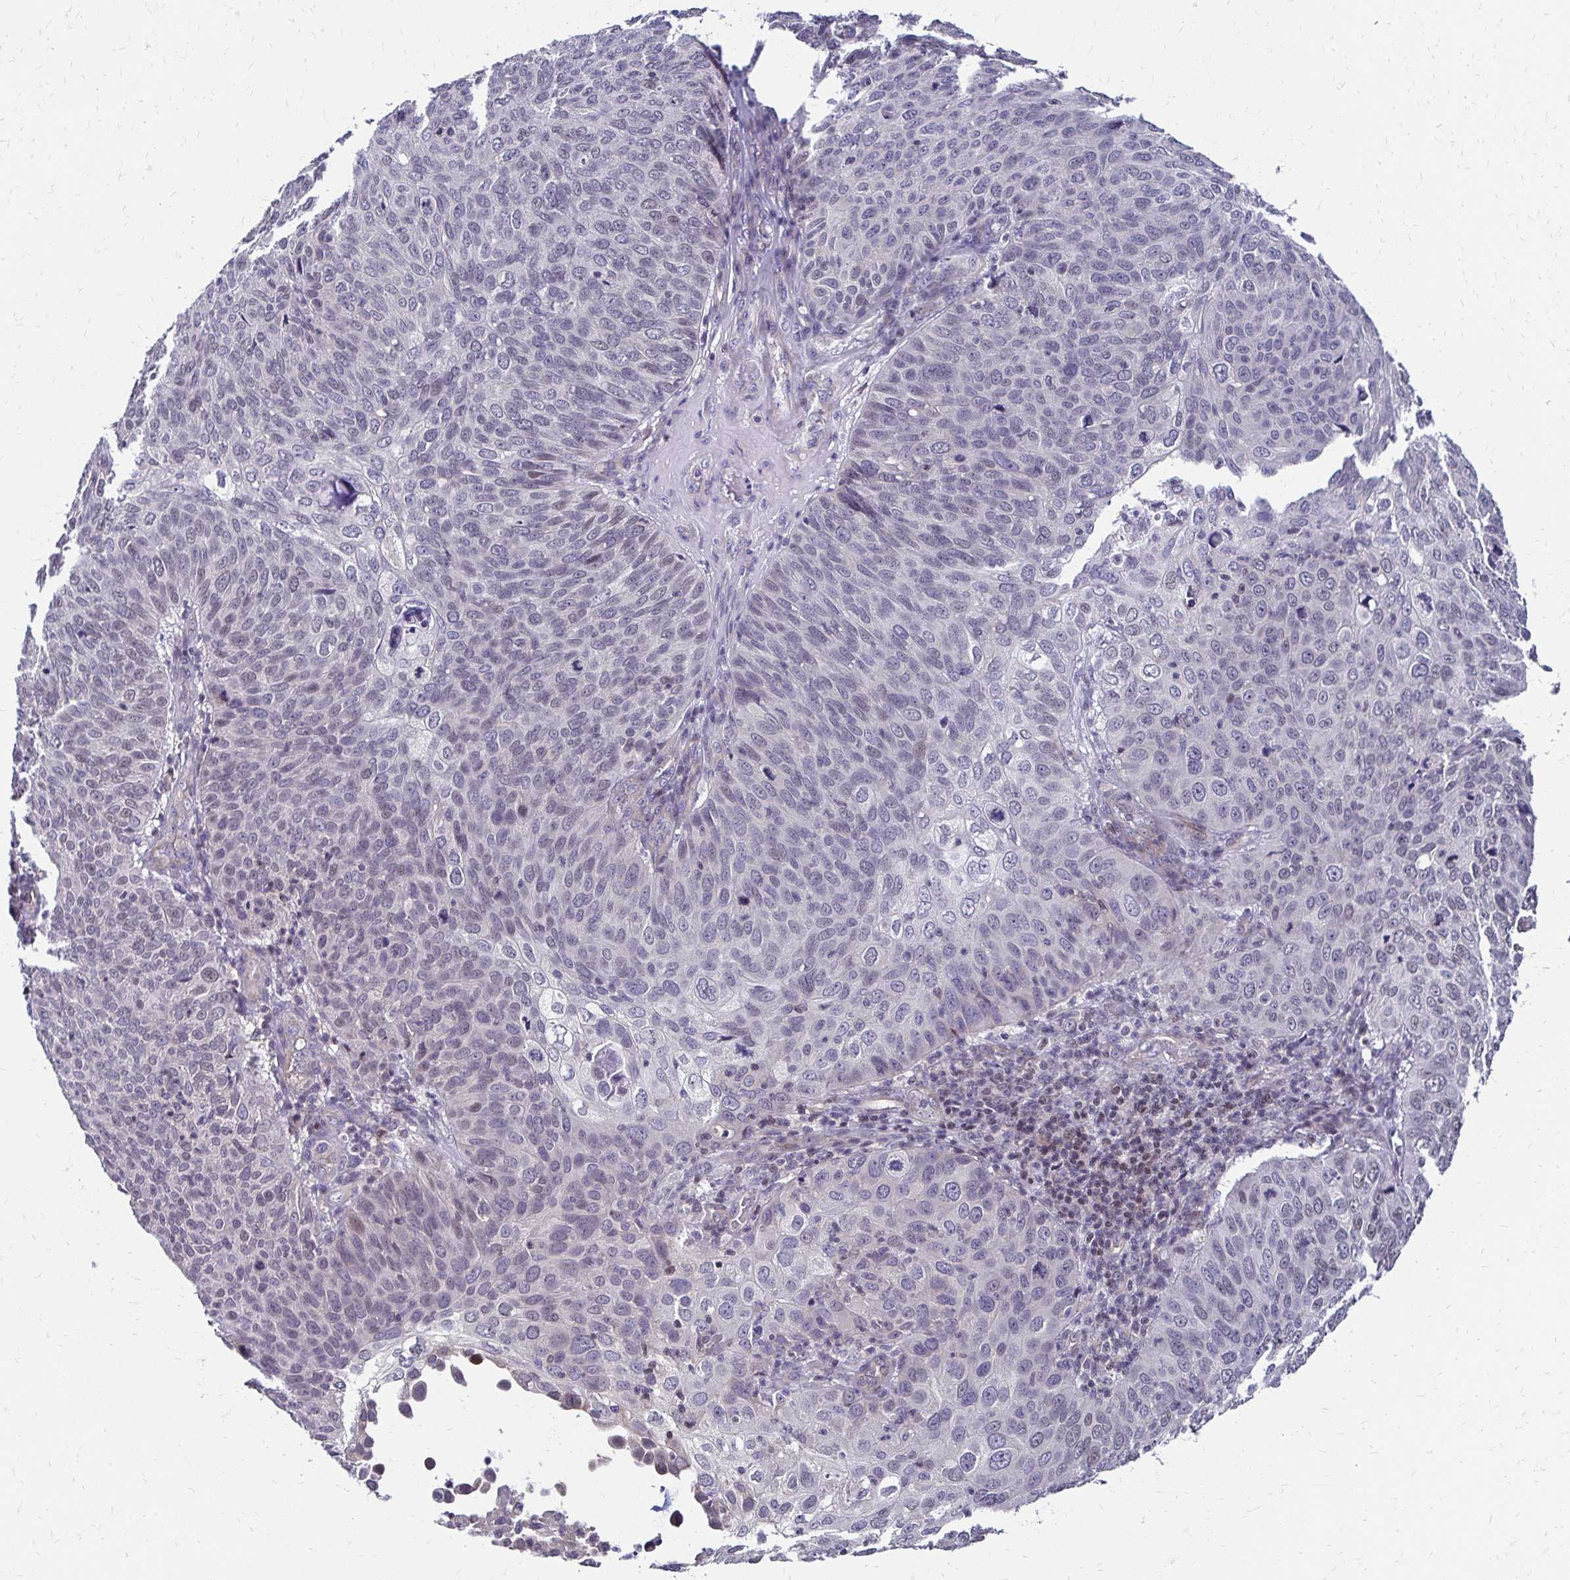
{"staining": {"intensity": "negative", "quantity": "none", "location": "none"}, "tissue": "skin cancer", "cell_type": "Tumor cells", "image_type": "cancer", "snomed": [{"axis": "morphology", "description": "Squamous cell carcinoma, NOS"}, {"axis": "topography", "description": "Skin"}], "caption": "The immunohistochemistry (IHC) image has no significant staining in tumor cells of skin cancer (squamous cell carcinoma) tissue.", "gene": "CBX7", "patient": {"sex": "male", "age": 87}}